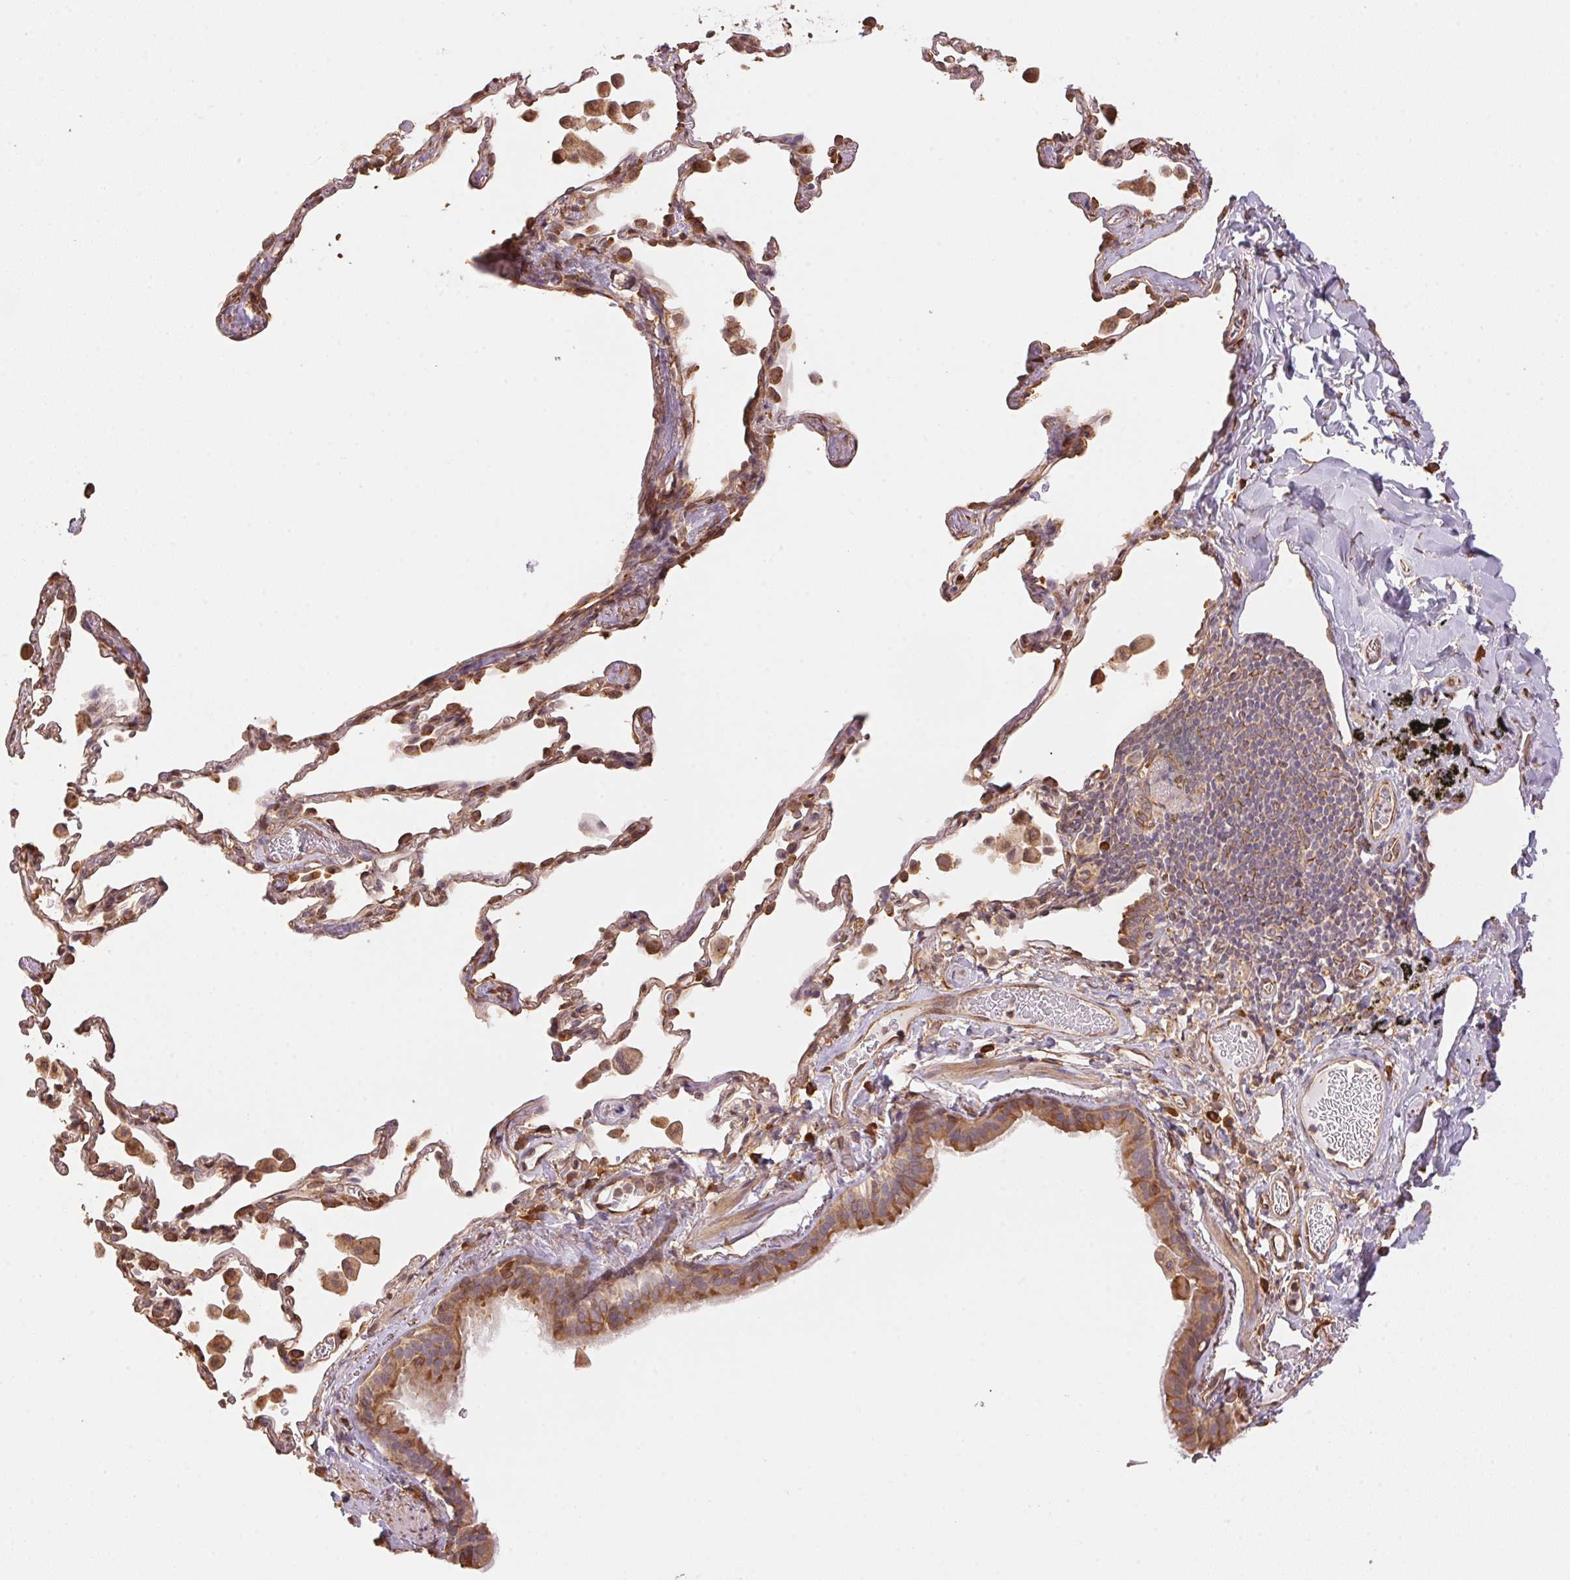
{"staining": {"intensity": "moderate", "quantity": ">75%", "location": "cytoplasmic/membranous"}, "tissue": "bronchus", "cell_type": "Respiratory epithelial cells", "image_type": "normal", "snomed": [{"axis": "morphology", "description": "Normal tissue, NOS"}, {"axis": "topography", "description": "Bronchus"}, {"axis": "topography", "description": "Lung"}], "caption": "Immunohistochemical staining of unremarkable bronchus shows medium levels of moderate cytoplasmic/membranous positivity in approximately >75% of respiratory epithelial cells.", "gene": "C6orf163", "patient": {"sex": "male", "age": 54}}